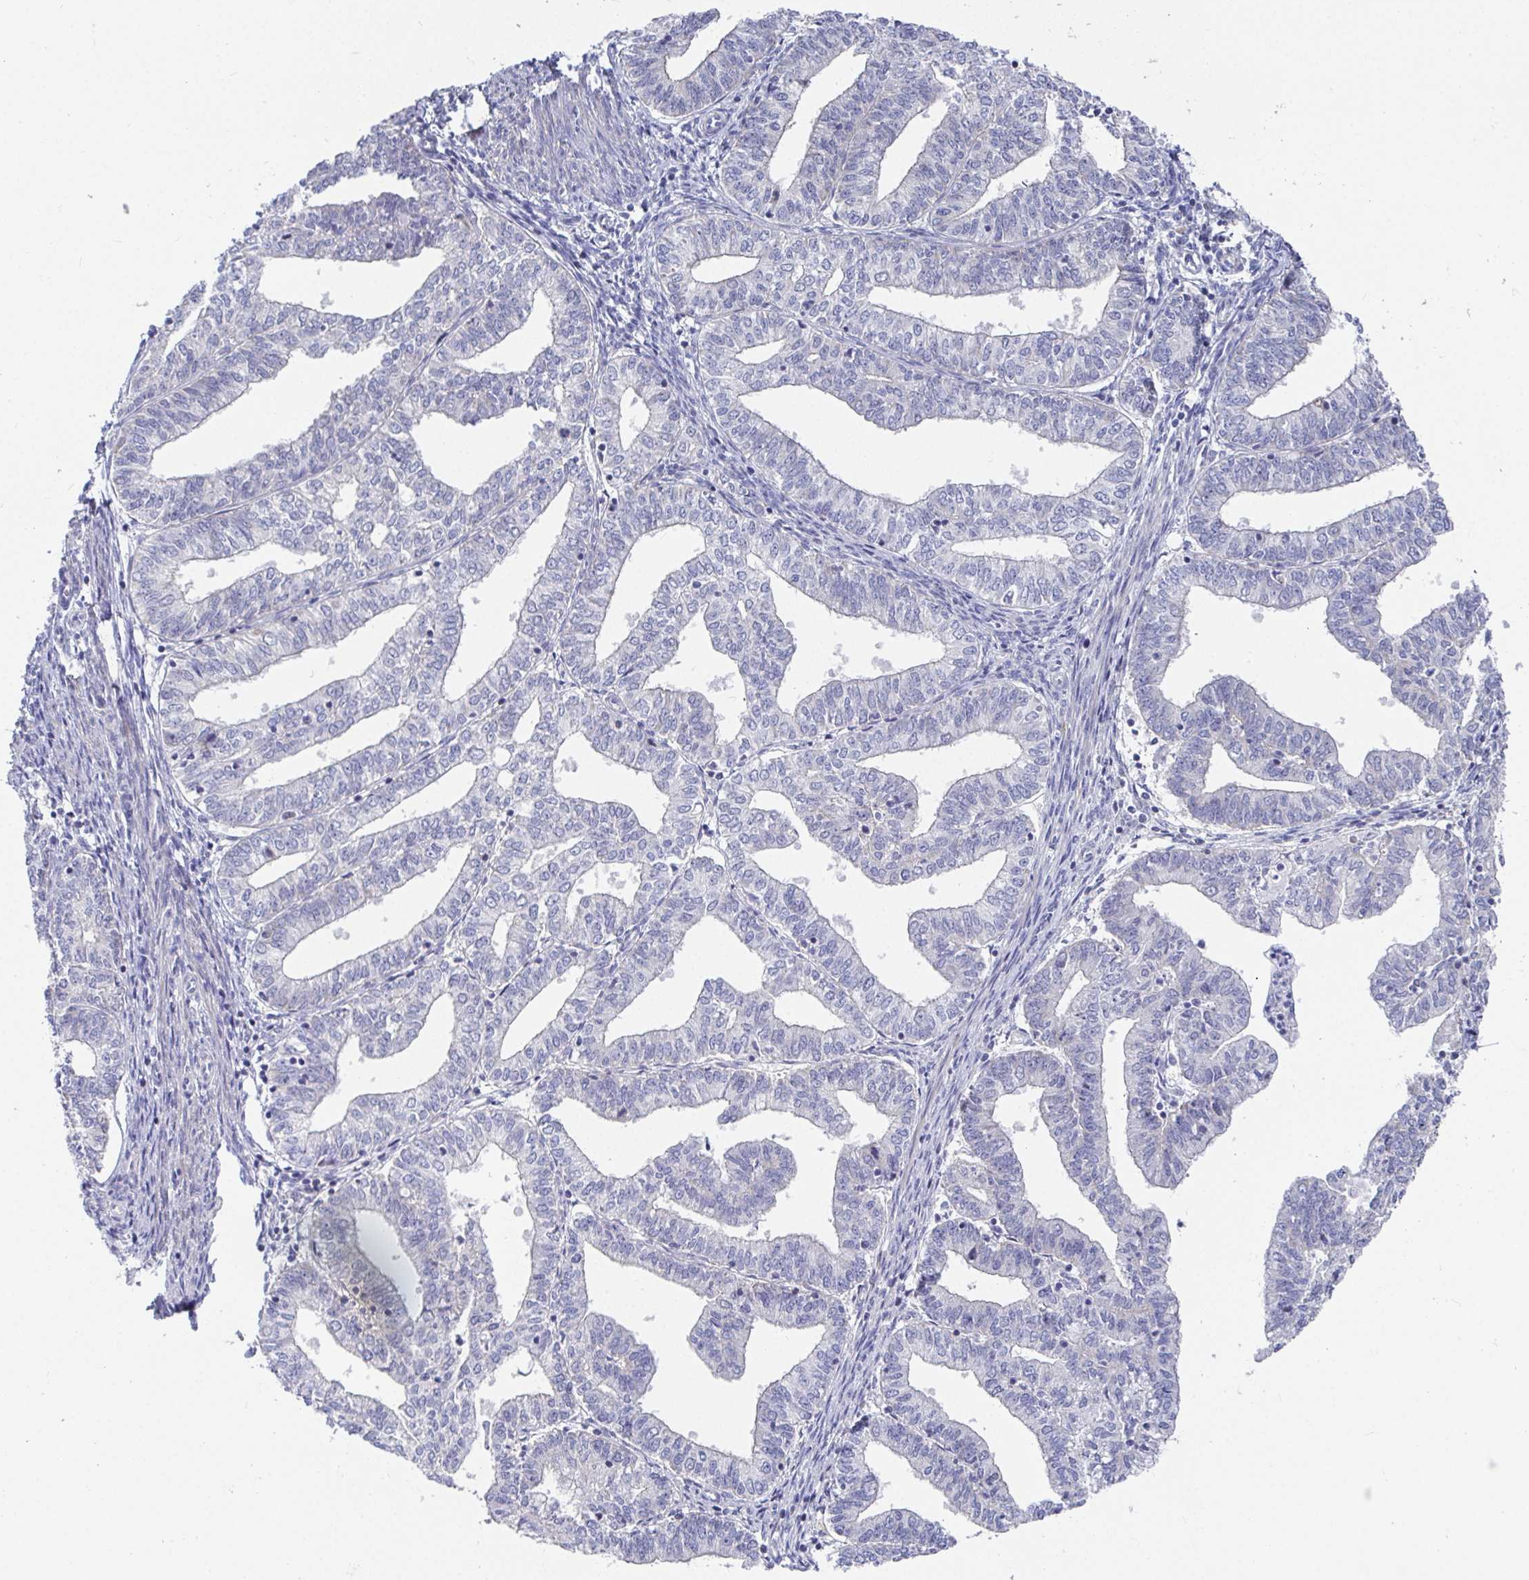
{"staining": {"intensity": "negative", "quantity": "none", "location": "none"}, "tissue": "endometrial cancer", "cell_type": "Tumor cells", "image_type": "cancer", "snomed": [{"axis": "morphology", "description": "Adenocarcinoma, NOS"}, {"axis": "topography", "description": "Endometrium"}], "caption": "Immunohistochemical staining of human endometrial cancer (adenocarcinoma) exhibits no significant staining in tumor cells.", "gene": "ATP5F1C", "patient": {"sex": "female", "age": 61}}